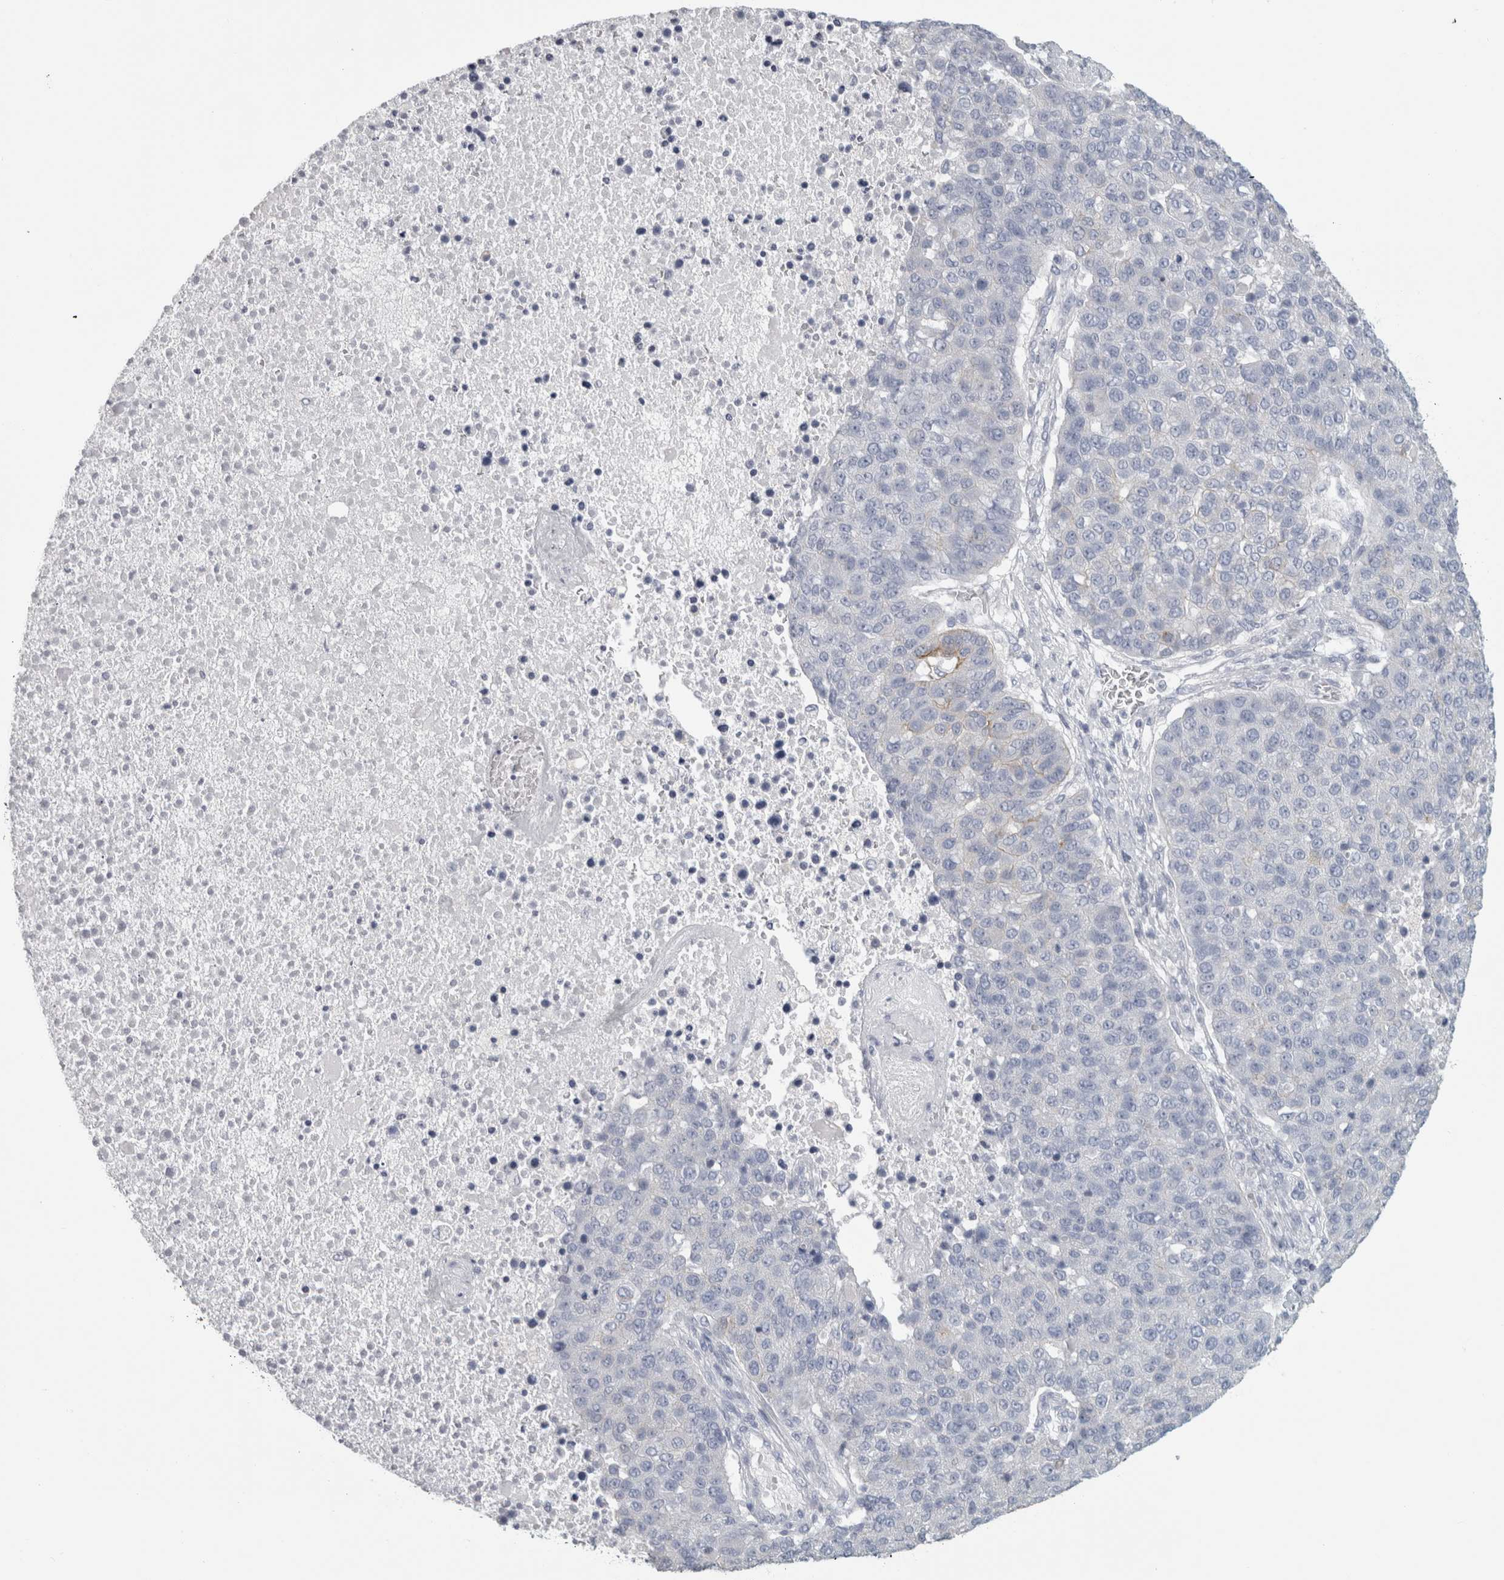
{"staining": {"intensity": "negative", "quantity": "none", "location": "none"}, "tissue": "pancreatic cancer", "cell_type": "Tumor cells", "image_type": "cancer", "snomed": [{"axis": "morphology", "description": "Adenocarcinoma, NOS"}, {"axis": "topography", "description": "Pancreas"}], "caption": "Immunohistochemical staining of pancreatic adenocarcinoma demonstrates no significant staining in tumor cells. (DAB immunohistochemistry (IHC) visualized using brightfield microscopy, high magnification).", "gene": "SLC28A3", "patient": {"sex": "female", "age": 61}}